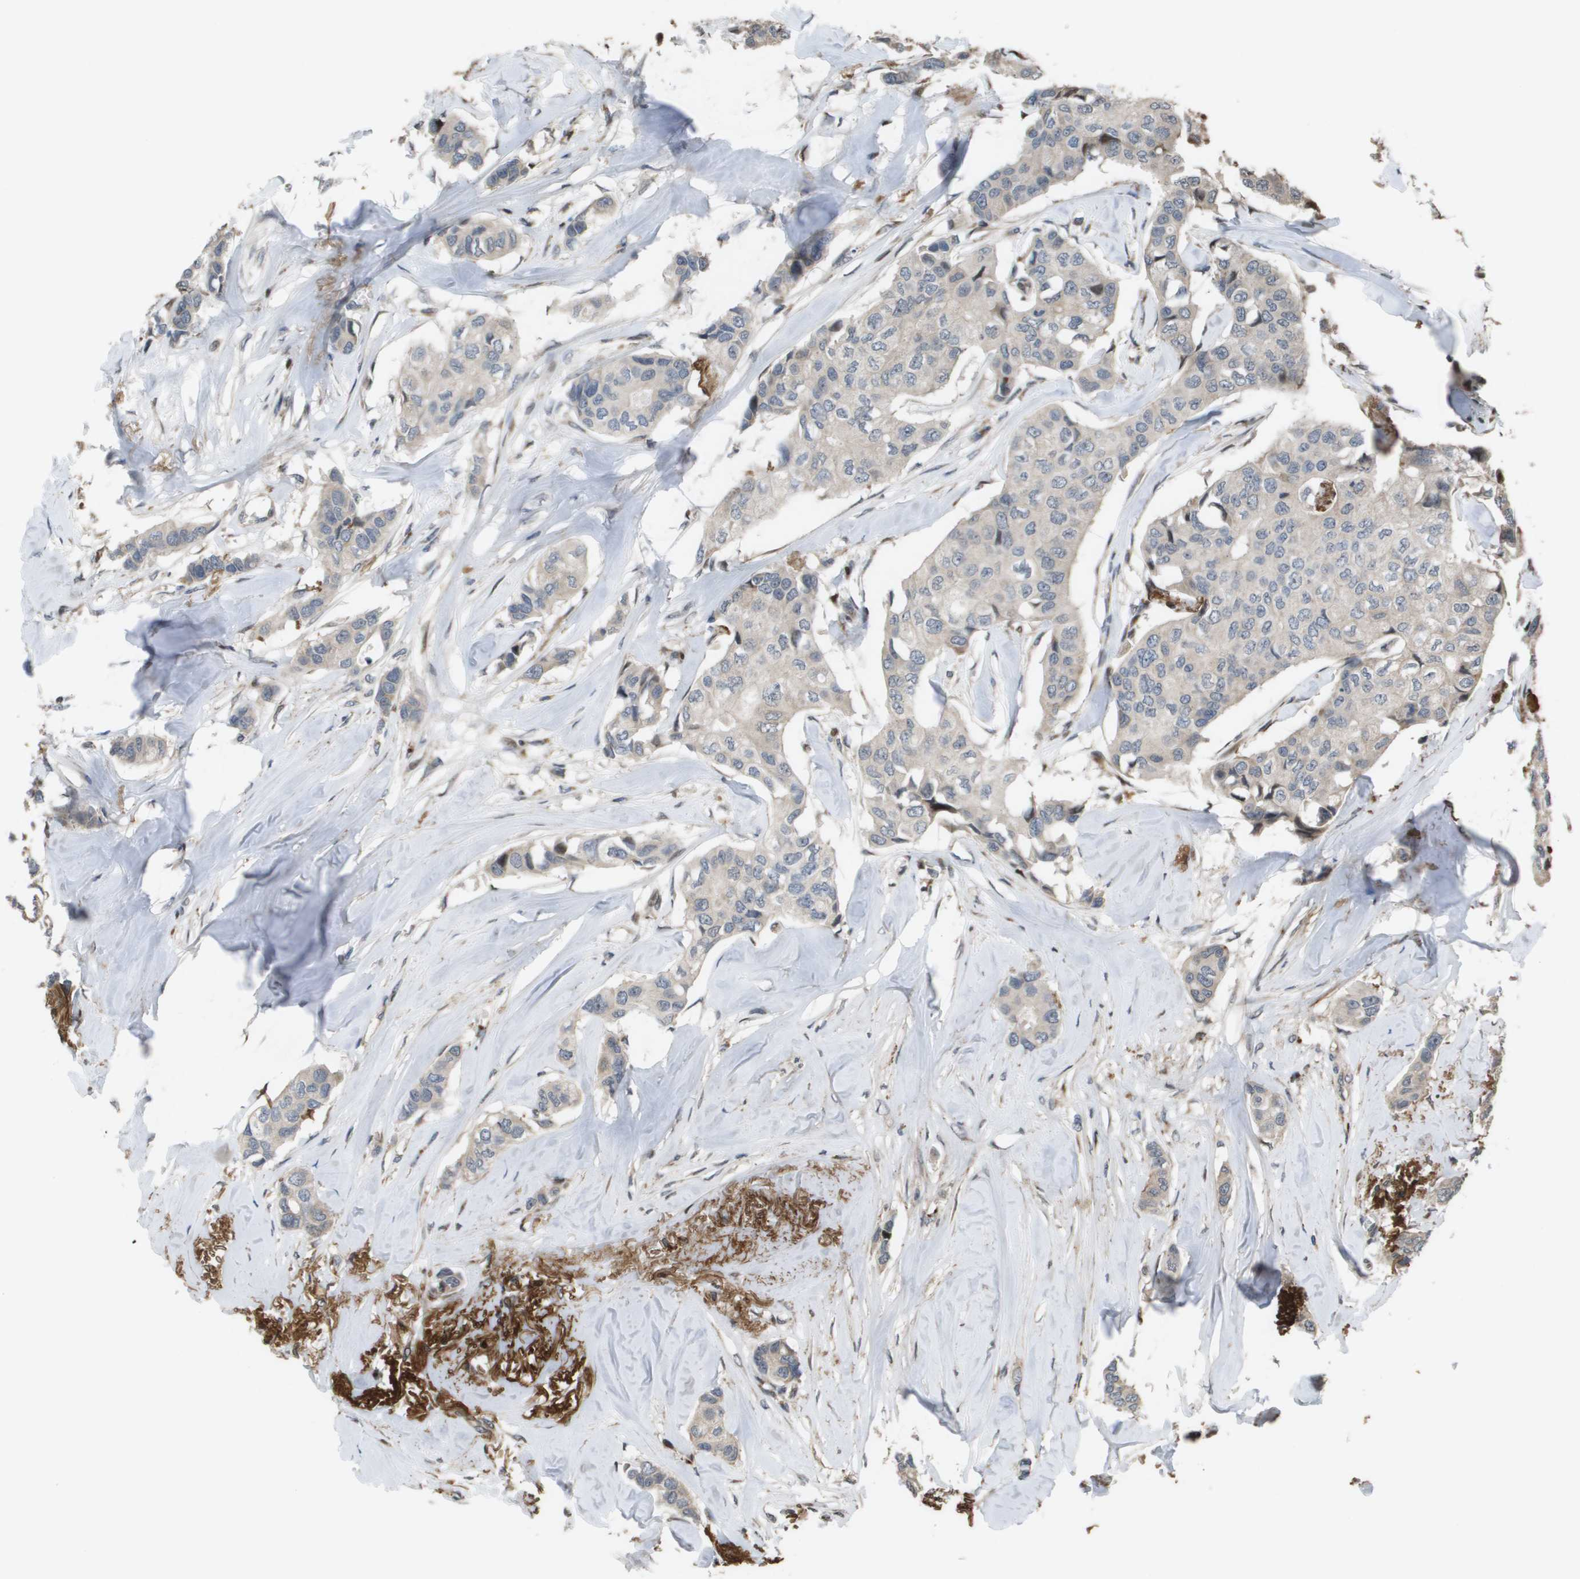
{"staining": {"intensity": "negative", "quantity": "none", "location": "none"}, "tissue": "breast cancer", "cell_type": "Tumor cells", "image_type": "cancer", "snomed": [{"axis": "morphology", "description": "Duct carcinoma"}, {"axis": "topography", "description": "Breast"}], "caption": "A photomicrograph of breast cancer stained for a protein demonstrates no brown staining in tumor cells. (Brightfield microscopy of DAB immunohistochemistry (IHC) at high magnification).", "gene": "AXIN2", "patient": {"sex": "female", "age": 80}}